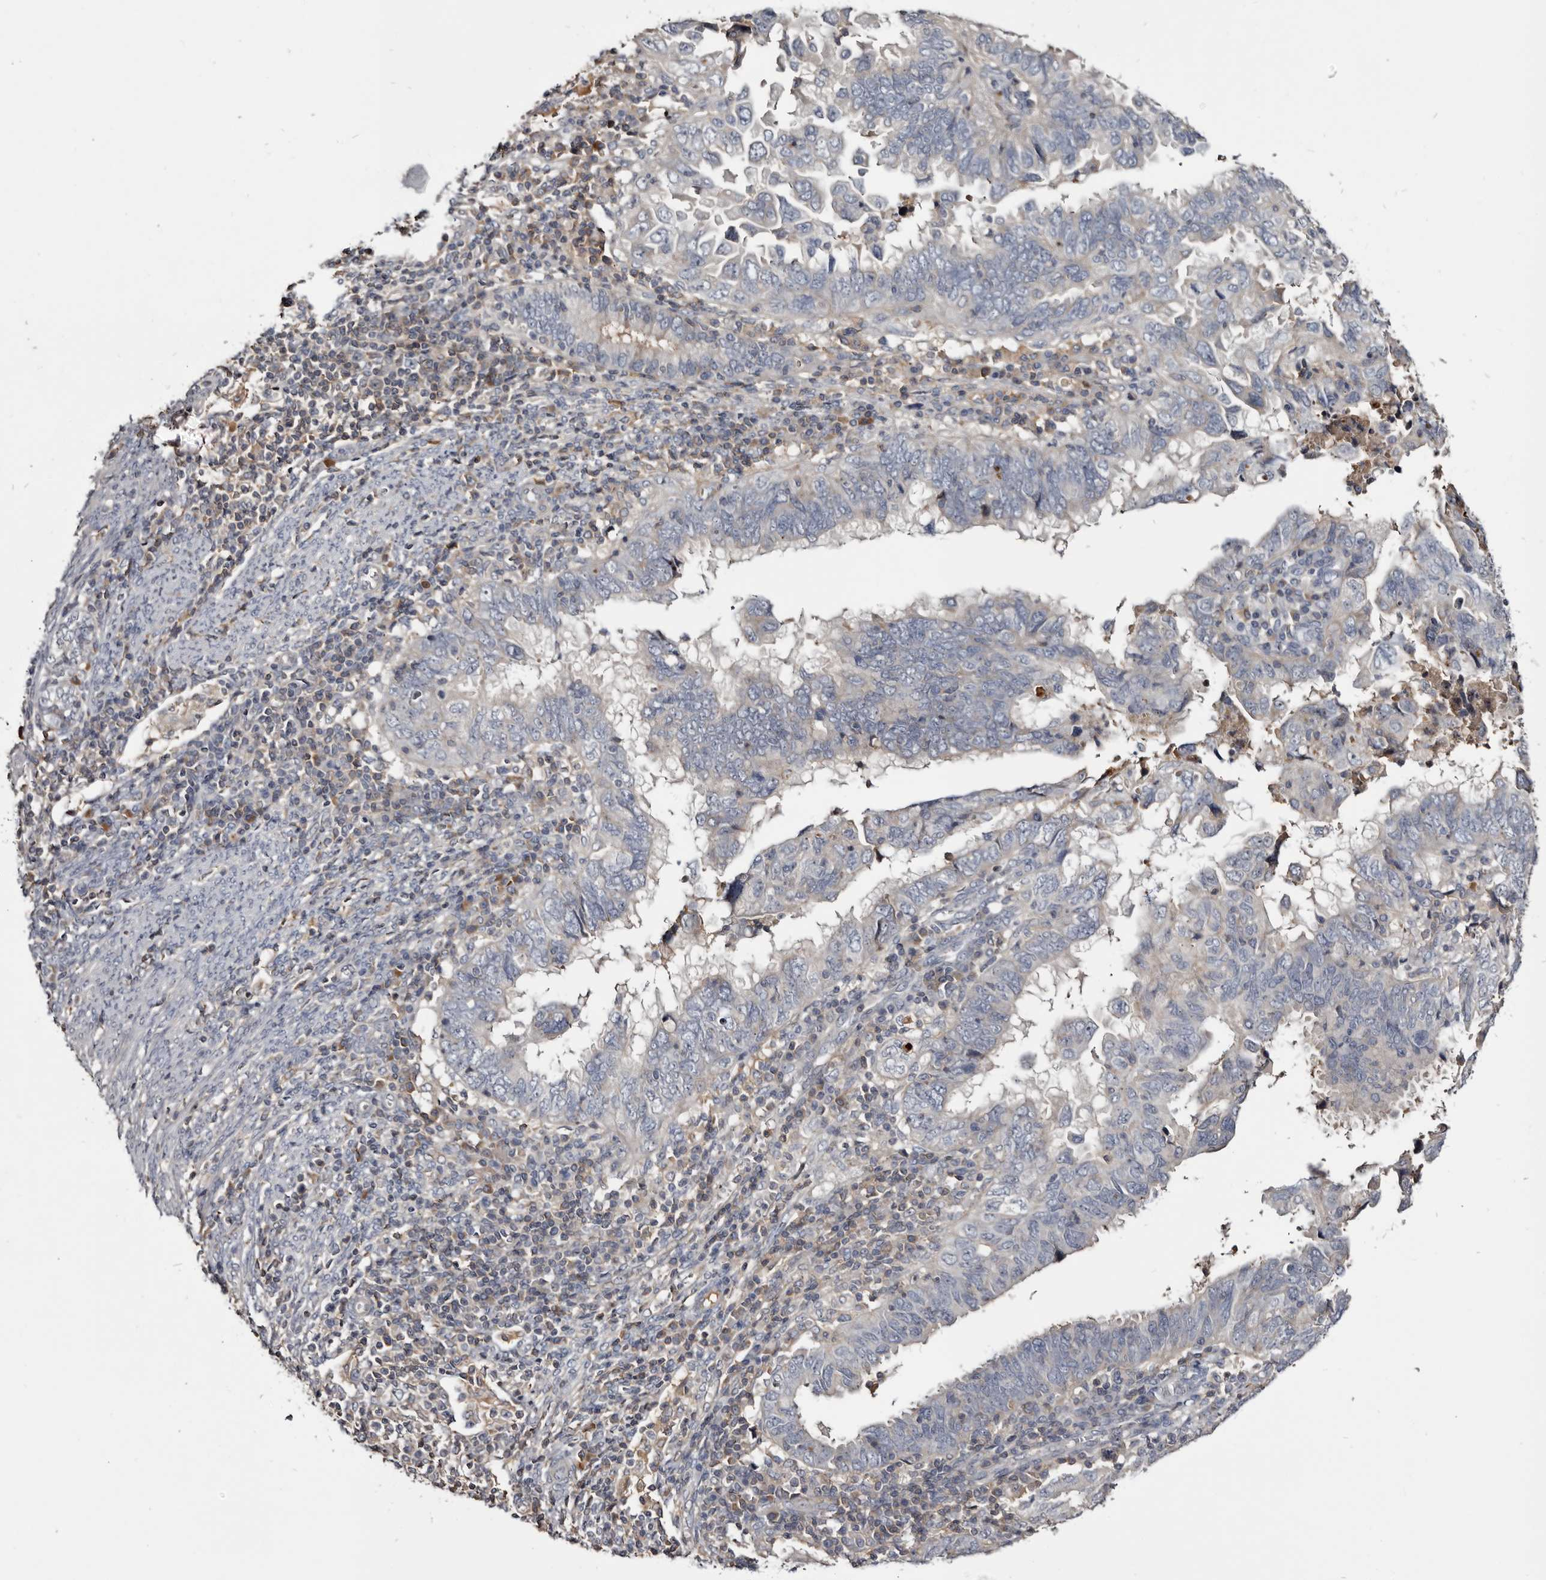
{"staining": {"intensity": "negative", "quantity": "none", "location": "none"}, "tissue": "endometrial cancer", "cell_type": "Tumor cells", "image_type": "cancer", "snomed": [{"axis": "morphology", "description": "Adenocarcinoma, NOS"}, {"axis": "topography", "description": "Uterus"}], "caption": "An immunohistochemistry (IHC) micrograph of endometrial adenocarcinoma is shown. There is no staining in tumor cells of endometrial adenocarcinoma.", "gene": "TTC39A", "patient": {"sex": "female", "age": 77}}